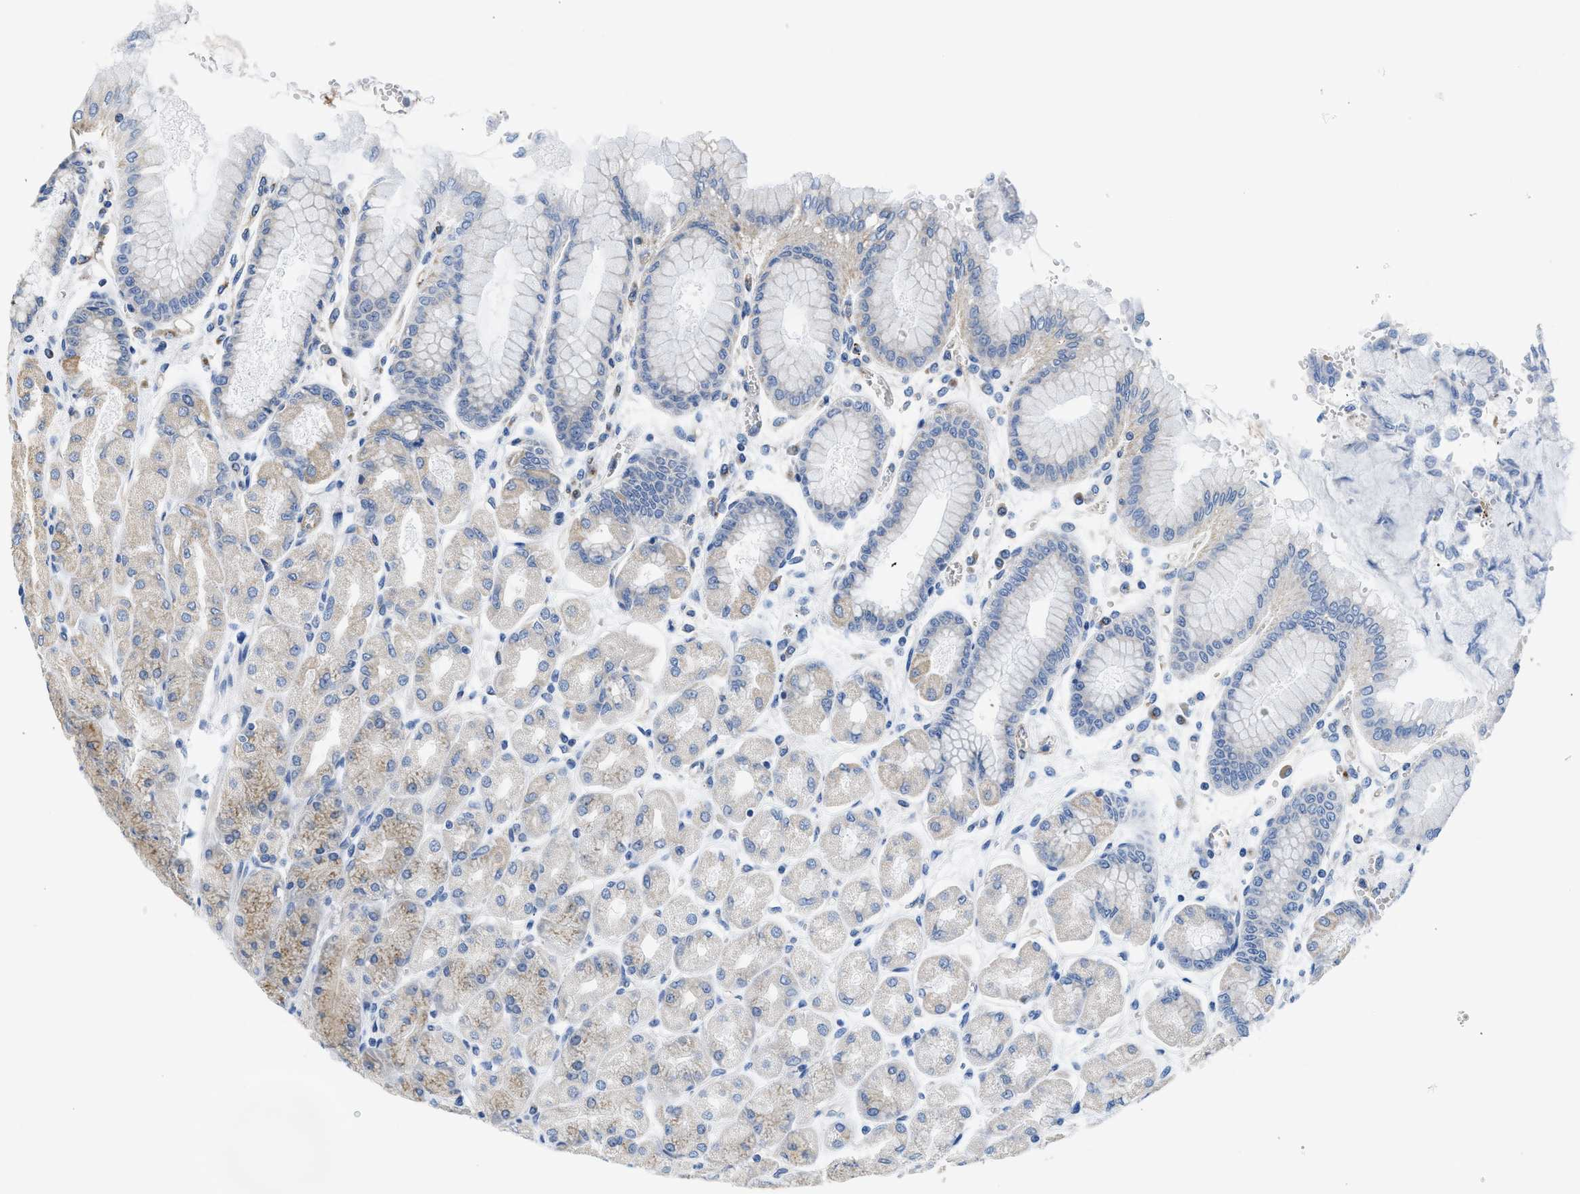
{"staining": {"intensity": "weak", "quantity": "25%-75%", "location": "cytoplasmic/membranous"}, "tissue": "stomach", "cell_type": "Glandular cells", "image_type": "normal", "snomed": [{"axis": "morphology", "description": "Normal tissue, NOS"}, {"axis": "topography", "description": "Stomach, upper"}], "caption": "This image exhibits IHC staining of normal stomach, with low weak cytoplasmic/membranous positivity in approximately 25%-75% of glandular cells.", "gene": "PIM1", "patient": {"sex": "female", "age": 56}}